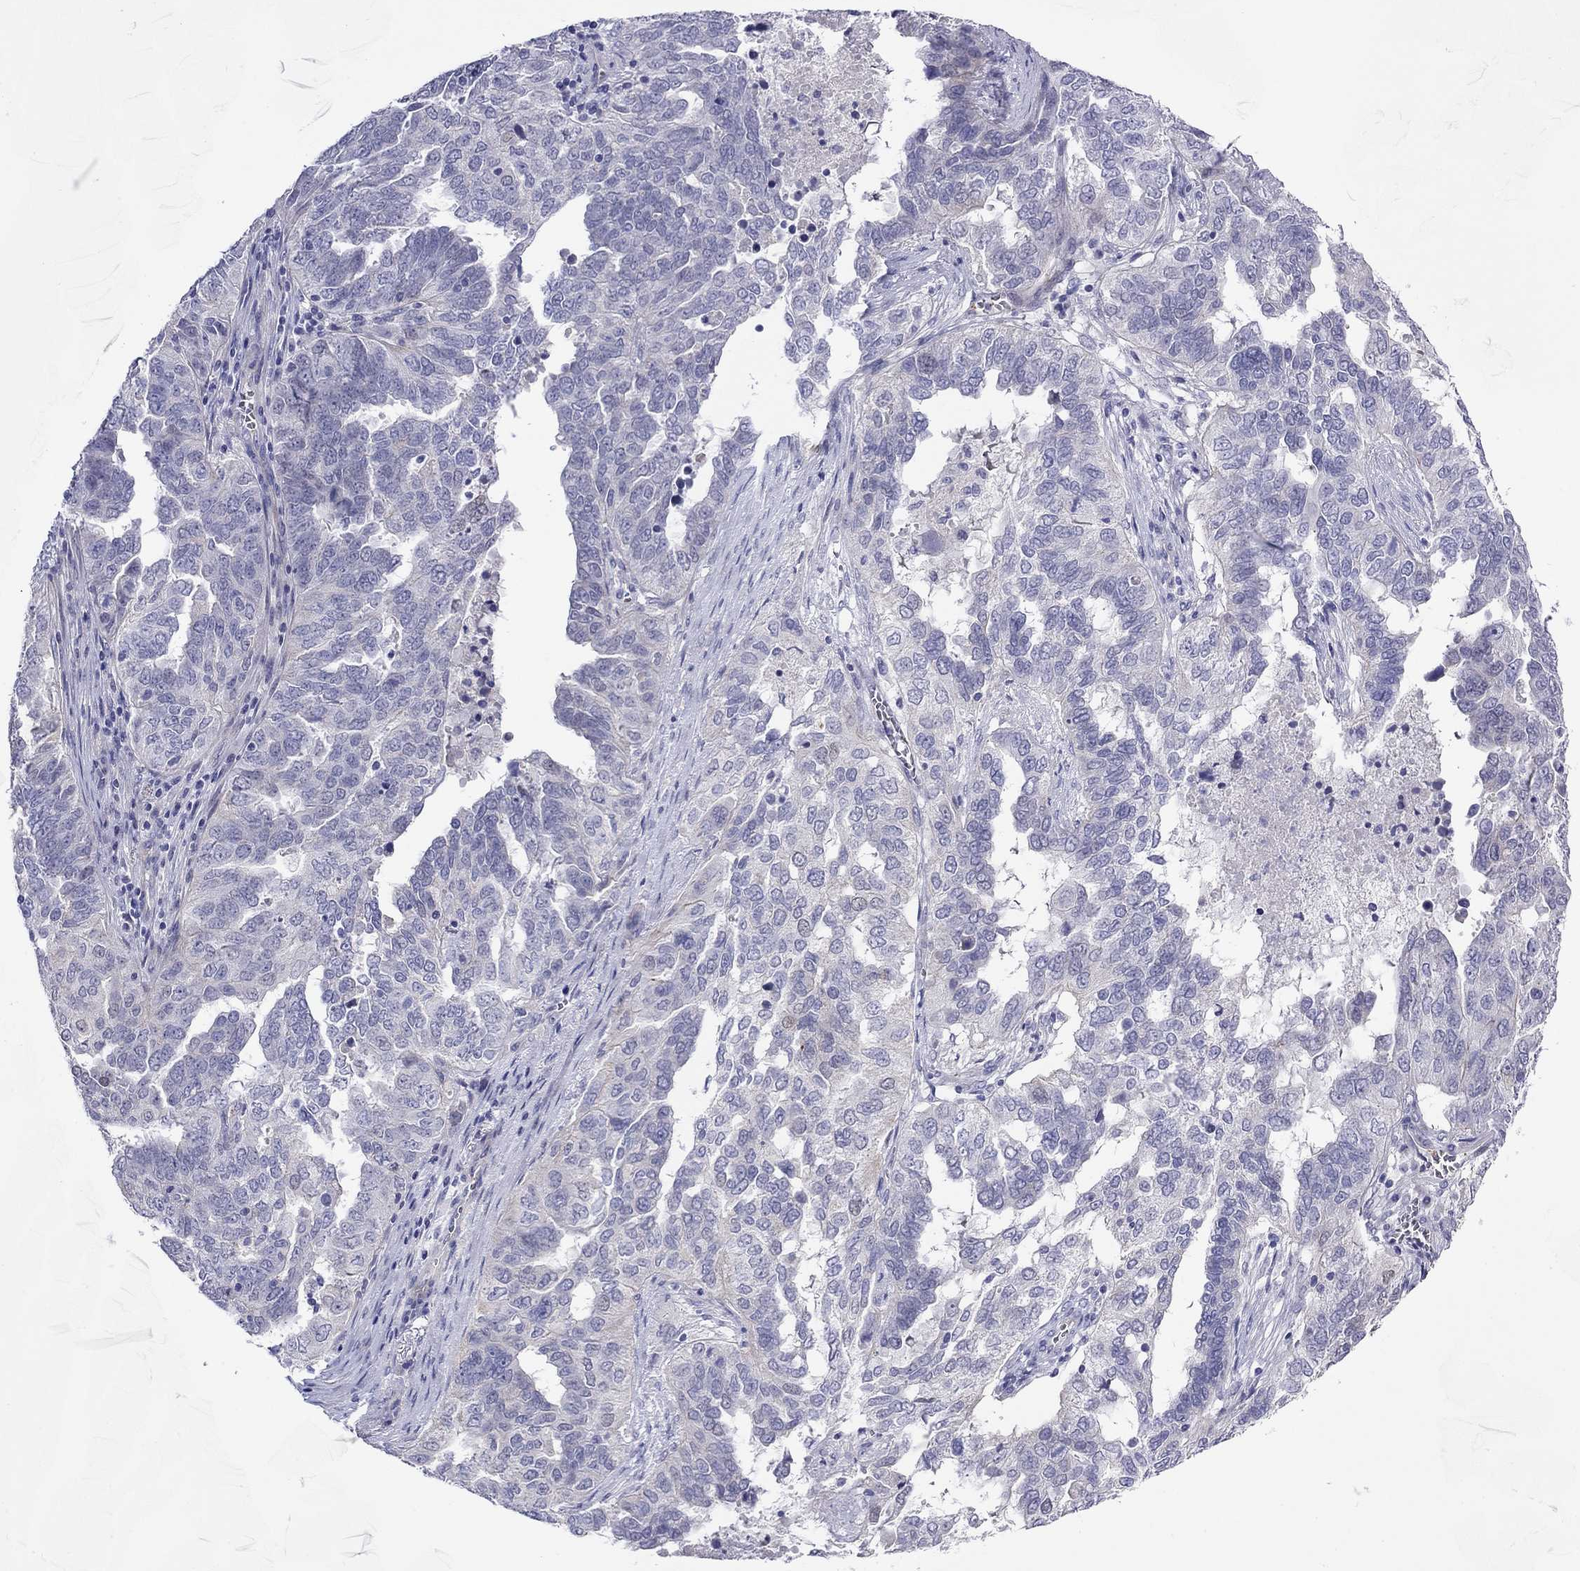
{"staining": {"intensity": "negative", "quantity": "none", "location": "none"}, "tissue": "ovarian cancer", "cell_type": "Tumor cells", "image_type": "cancer", "snomed": [{"axis": "morphology", "description": "Carcinoma, endometroid"}, {"axis": "topography", "description": "Soft tissue"}, {"axis": "topography", "description": "Ovary"}], "caption": "Immunohistochemistry micrograph of human ovarian endometroid carcinoma stained for a protein (brown), which exhibits no positivity in tumor cells.", "gene": "MGAT4C", "patient": {"sex": "female", "age": 52}}